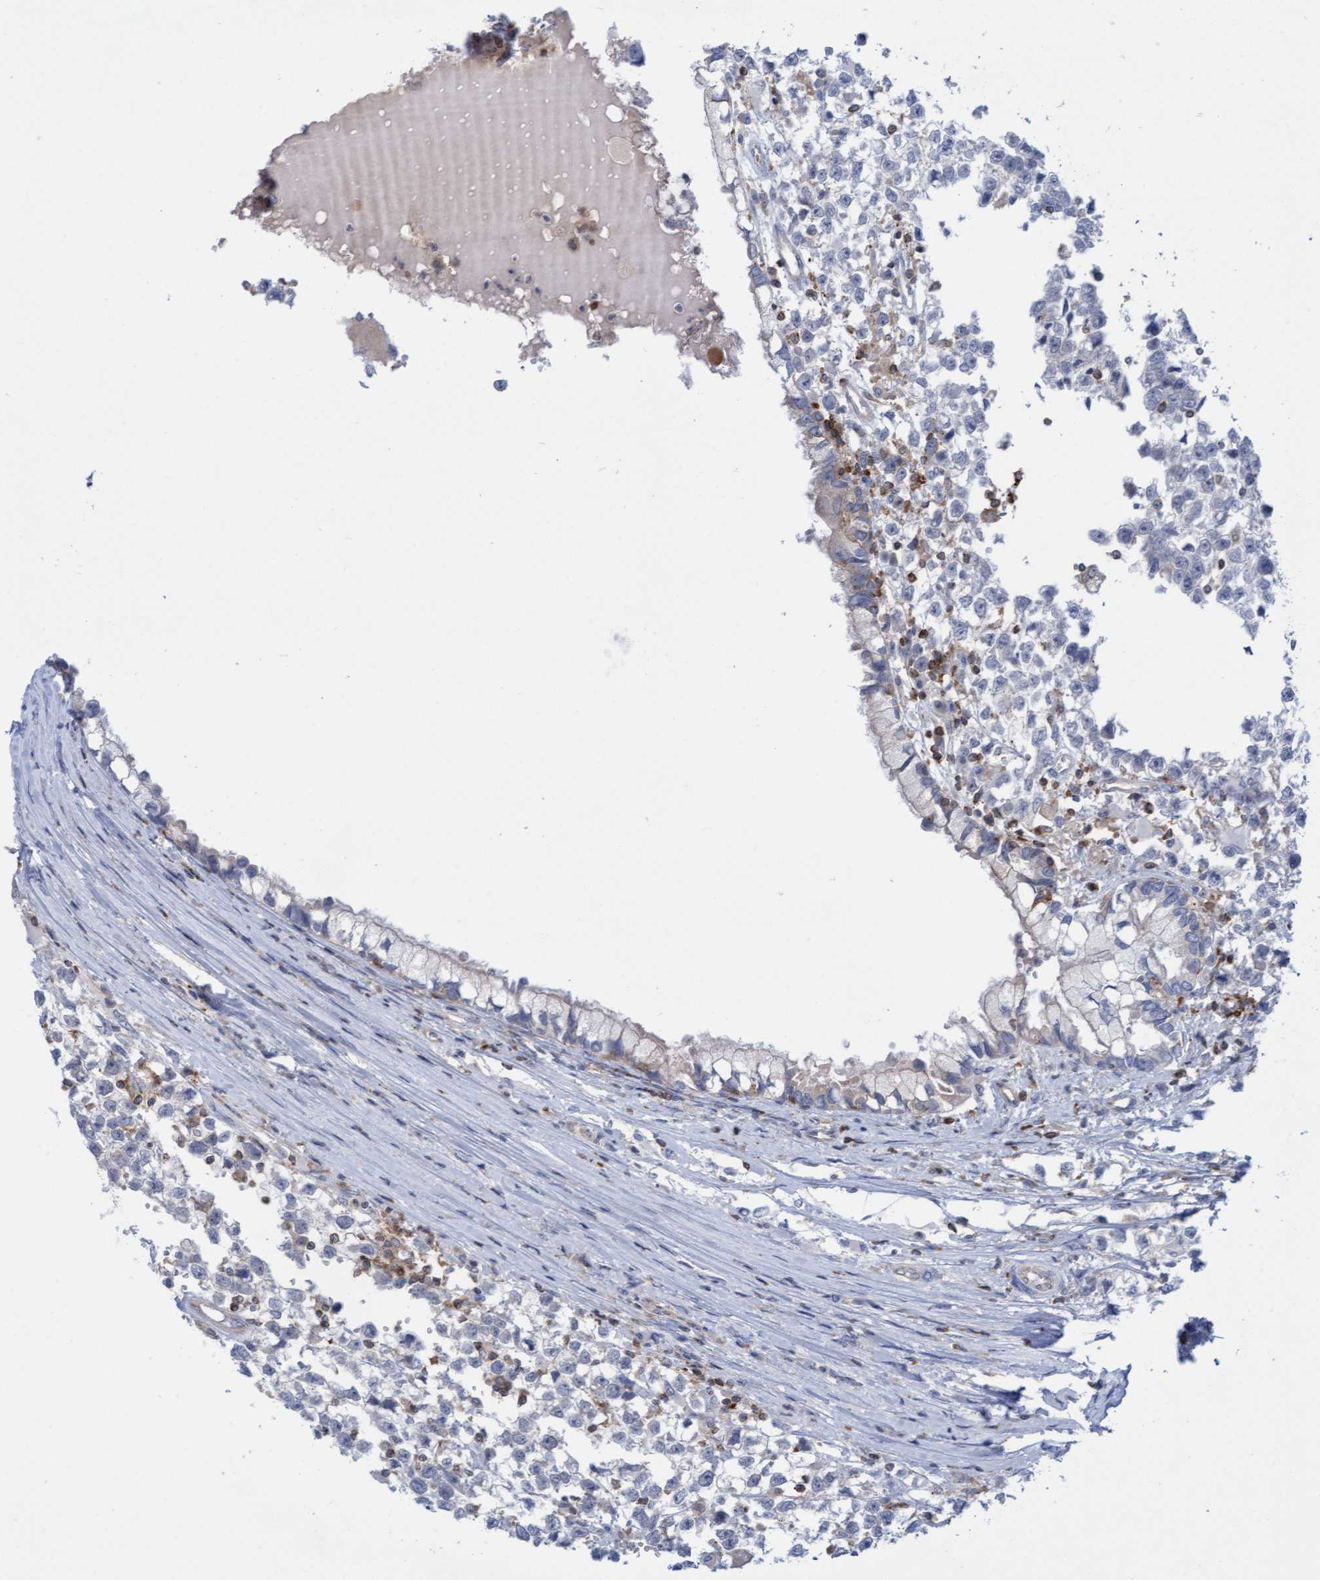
{"staining": {"intensity": "negative", "quantity": "none", "location": "none"}, "tissue": "testis cancer", "cell_type": "Tumor cells", "image_type": "cancer", "snomed": [{"axis": "morphology", "description": "Seminoma, NOS"}, {"axis": "morphology", "description": "Carcinoma, Embryonal, NOS"}, {"axis": "topography", "description": "Testis"}], "caption": "This is an immunohistochemistry photomicrograph of human testis cancer. There is no expression in tumor cells.", "gene": "FNBP1", "patient": {"sex": "male", "age": 51}}